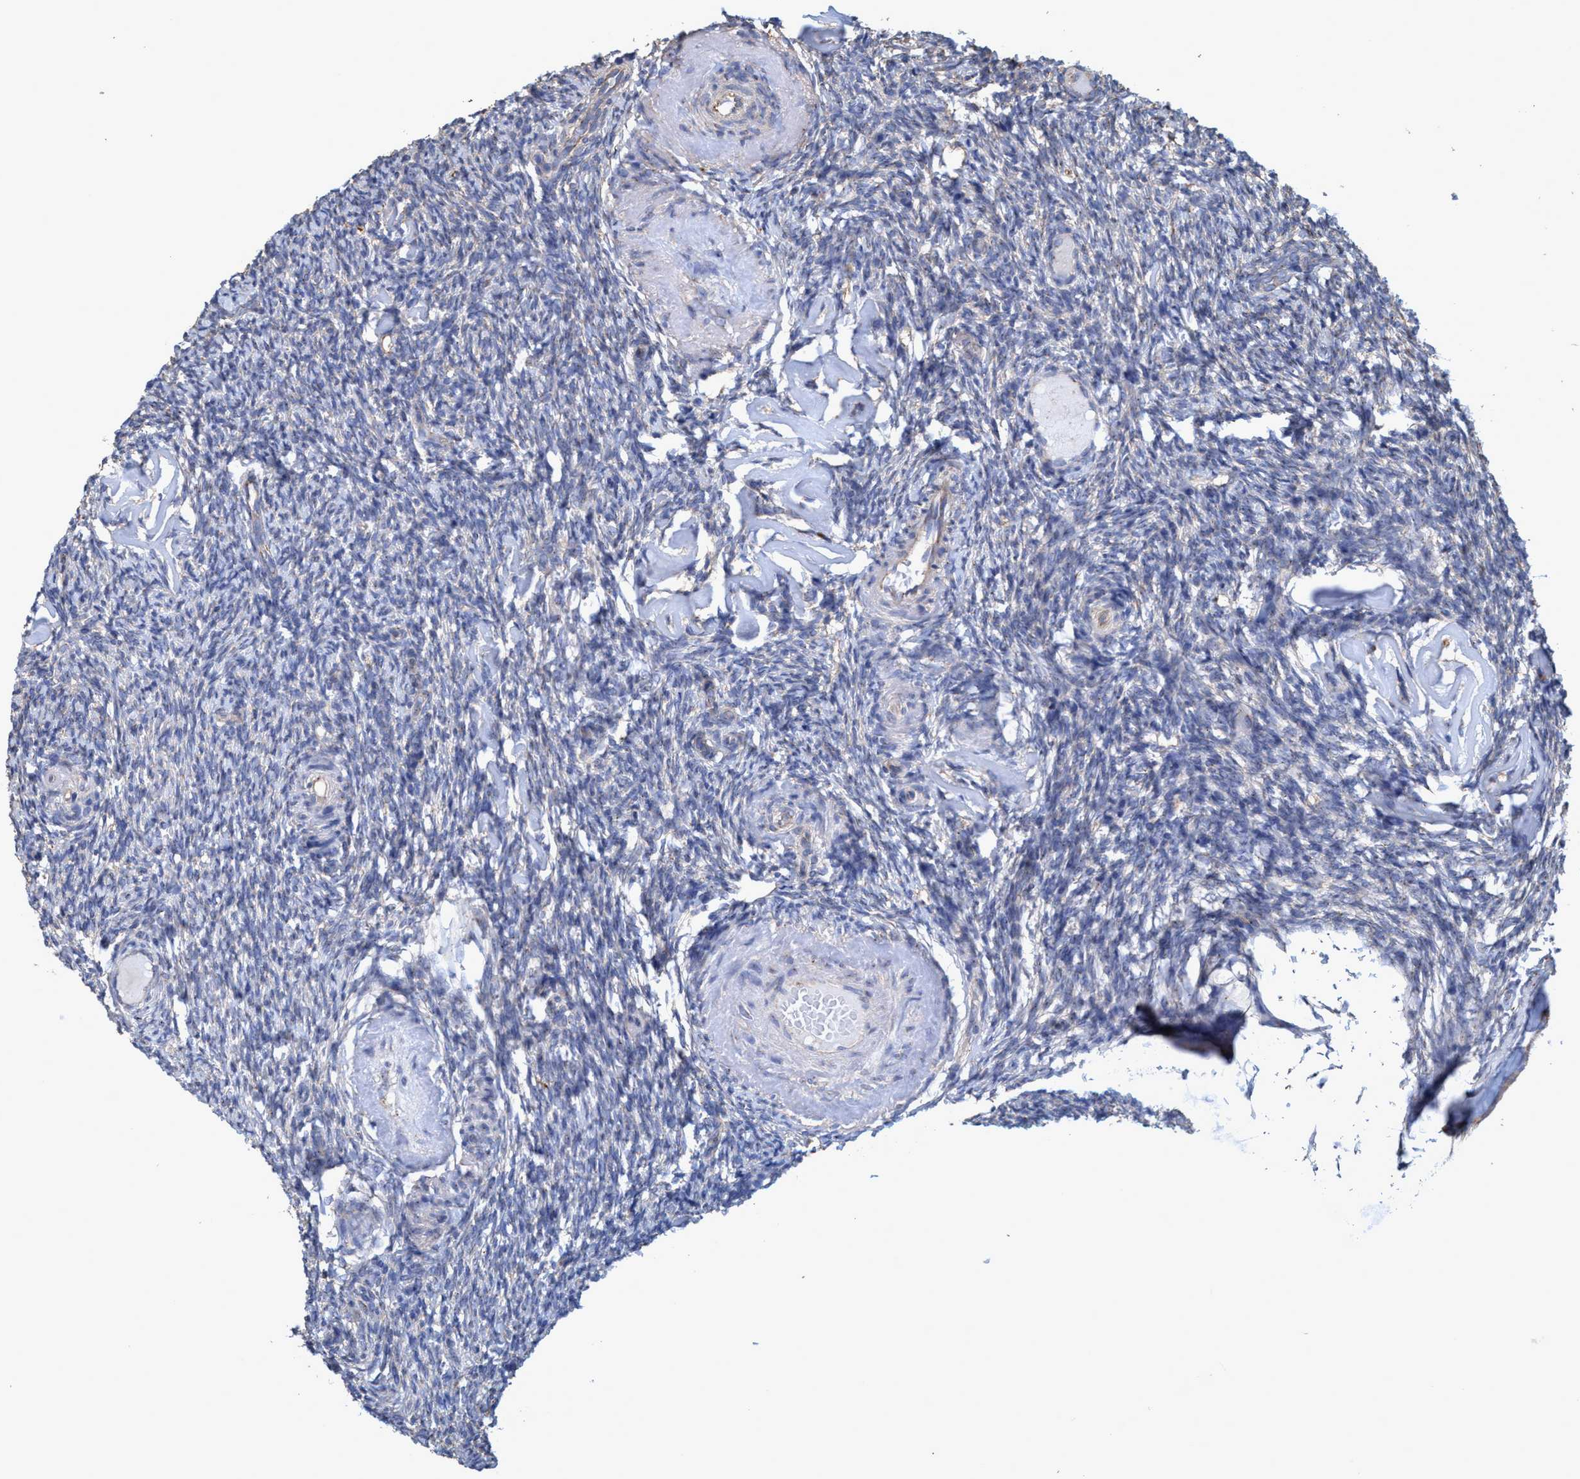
{"staining": {"intensity": "negative", "quantity": "none", "location": "none"}, "tissue": "ovary", "cell_type": "Follicle cells", "image_type": "normal", "snomed": [{"axis": "morphology", "description": "Normal tissue, NOS"}, {"axis": "topography", "description": "Ovary"}], "caption": "The micrograph displays no staining of follicle cells in benign ovary.", "gene": "BICD2", "patient": {"sex": "female", "age": 60}}